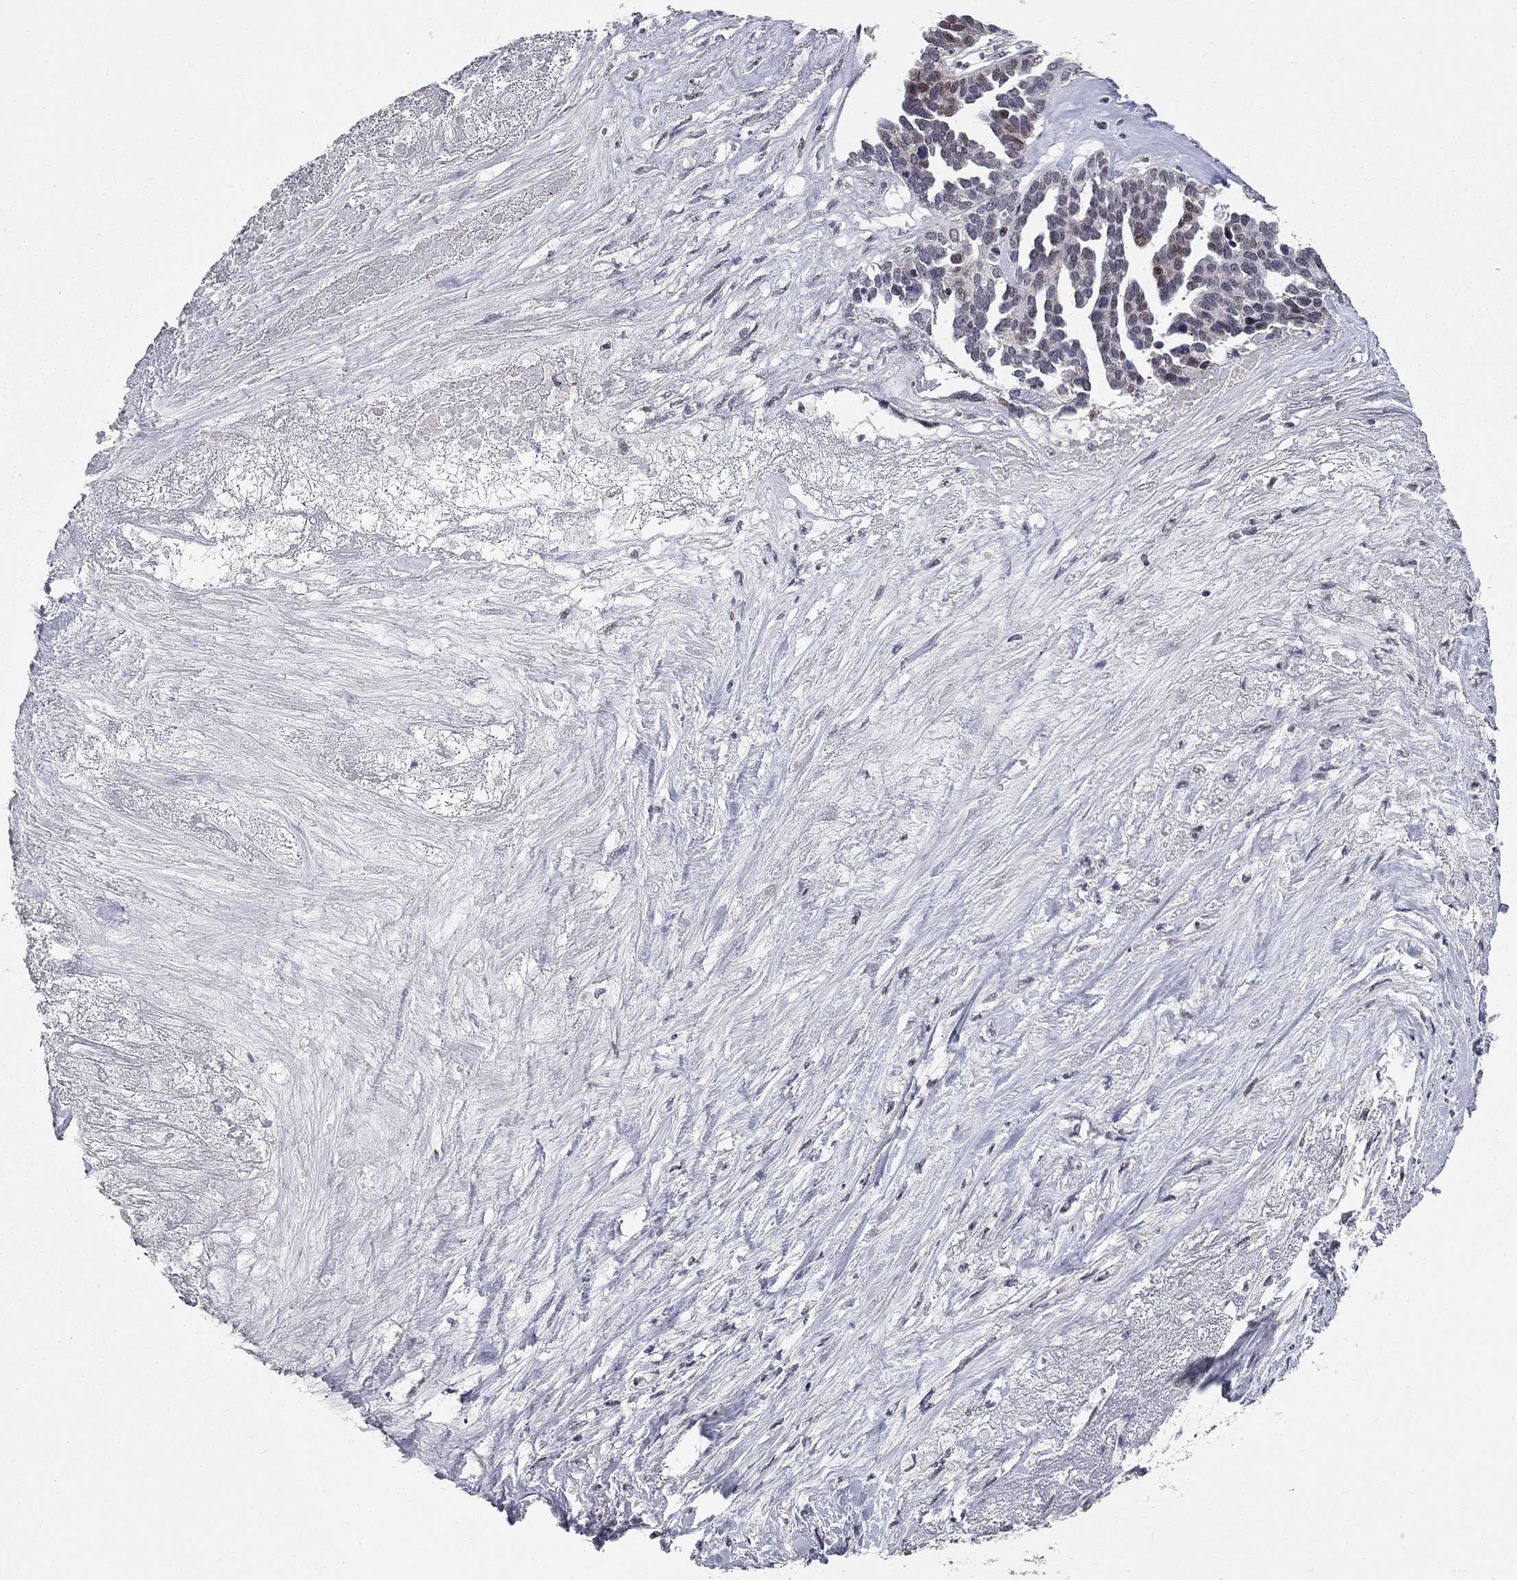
{"staining": {"intensity": "weak", "quantity": "<25%", "location": "nuclear"}, "tissue": "ovarian cancer", "cell_type": "Tumor cells", "image_type": "cancer", "snomed": [{"axis": "morphology", "description": "Cystadenocarcinoma, serous, NOS"}, {"axis": "topography", "description": "Ovary"}], "caption": "There is no significant expression in tumor cells of ovarian cancer.", "gene": "HDAC3", "patient": {"sex": "female", "age": 54}}